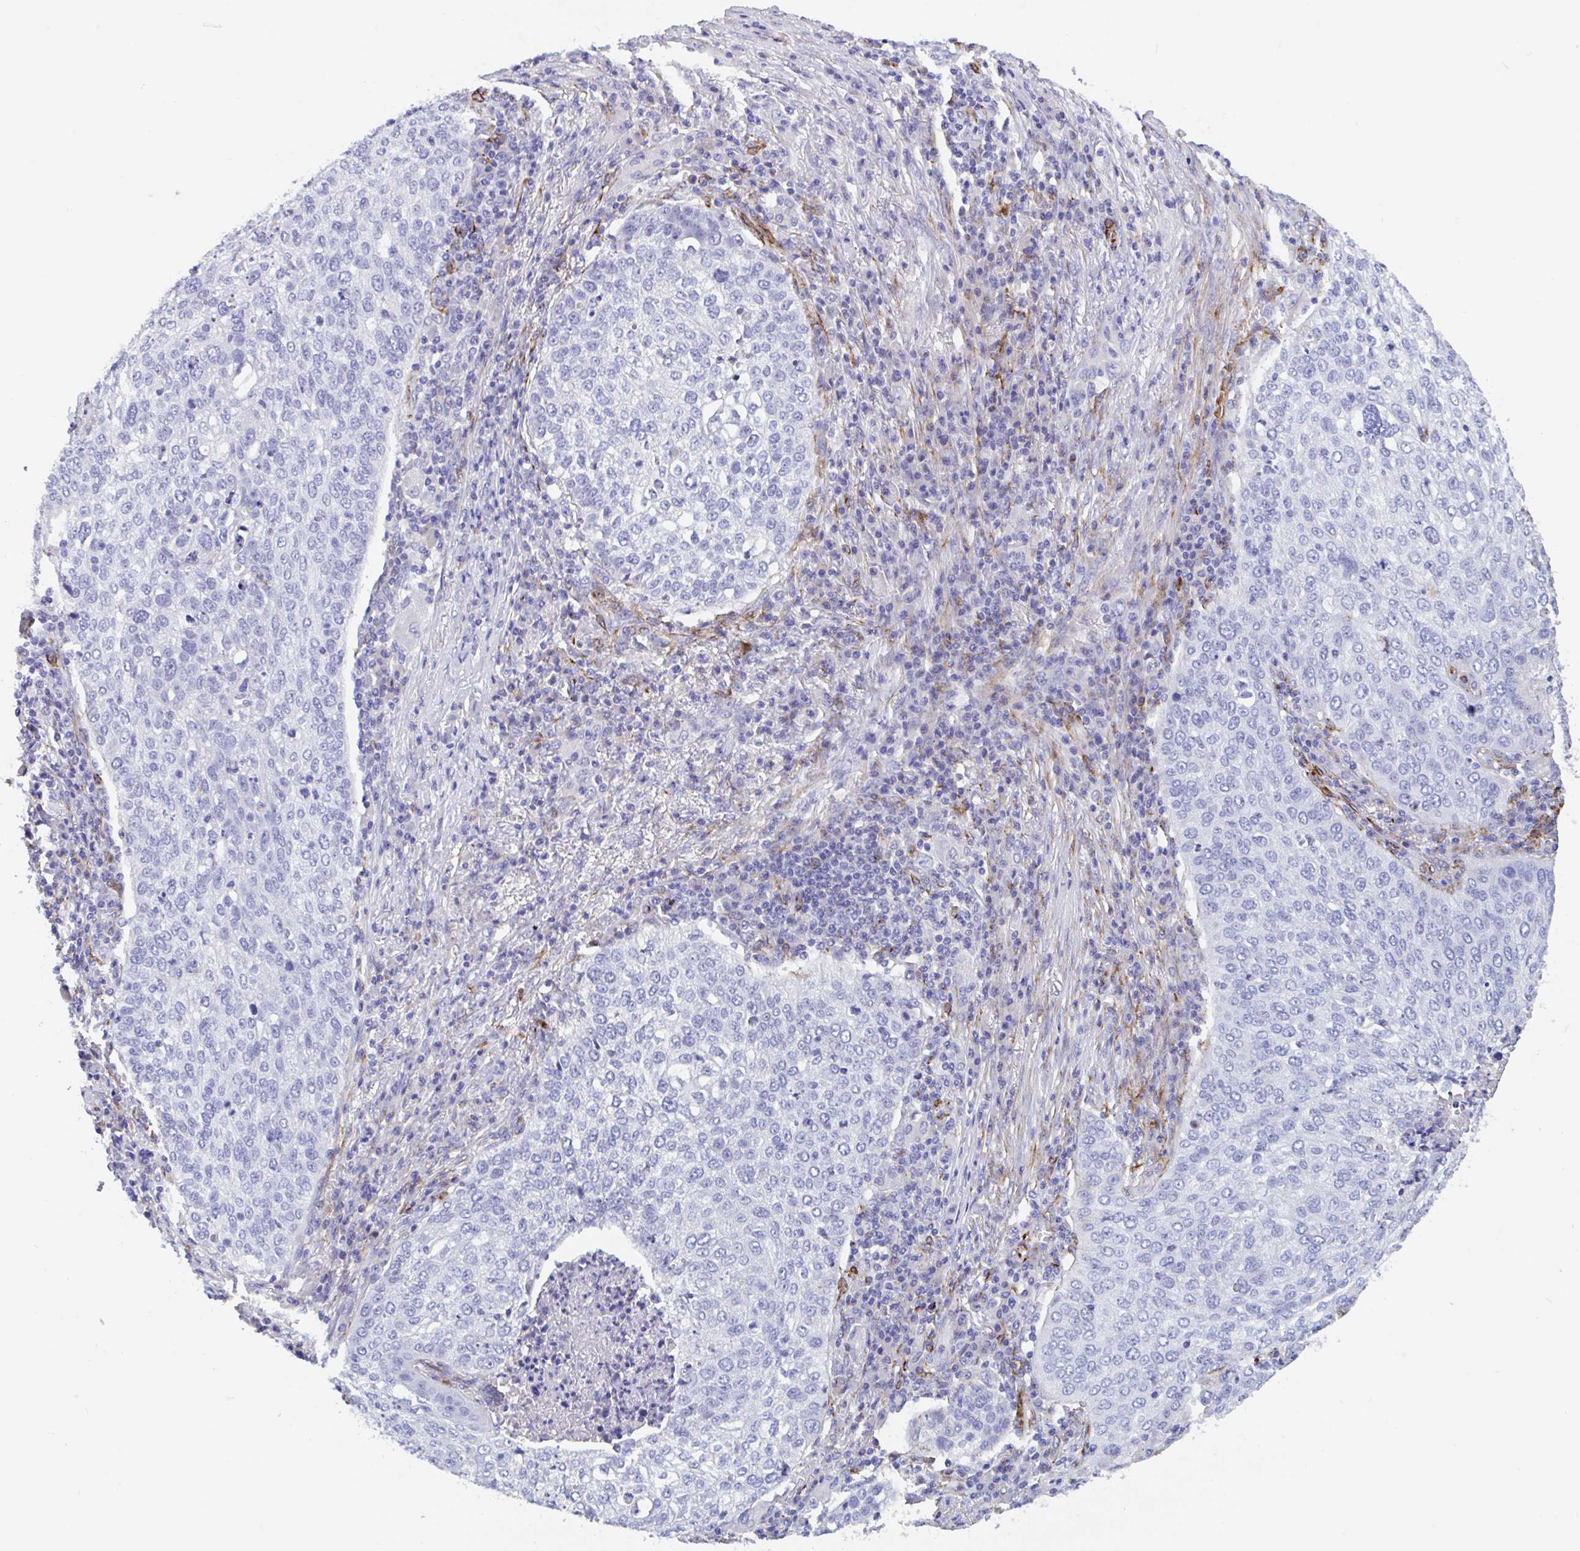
{"staining": {"intensity": "negative", "quantity": "none", "location": "none"}, "tissue": "lung cancer", "cell_type": "Tumor cells", "image_type": "cancer", "snomed": [{"axis": "morphology", "description": "Squamous cell carcinoma, NOS"}, {"axis": "topography", "description": "Lung"}], "caption": "There is no significant positivity in tumor cells of lung squamous cell carcinoma.", "gene": "ZNHIT2", "patient": {"sex": "male", "age": 63}}